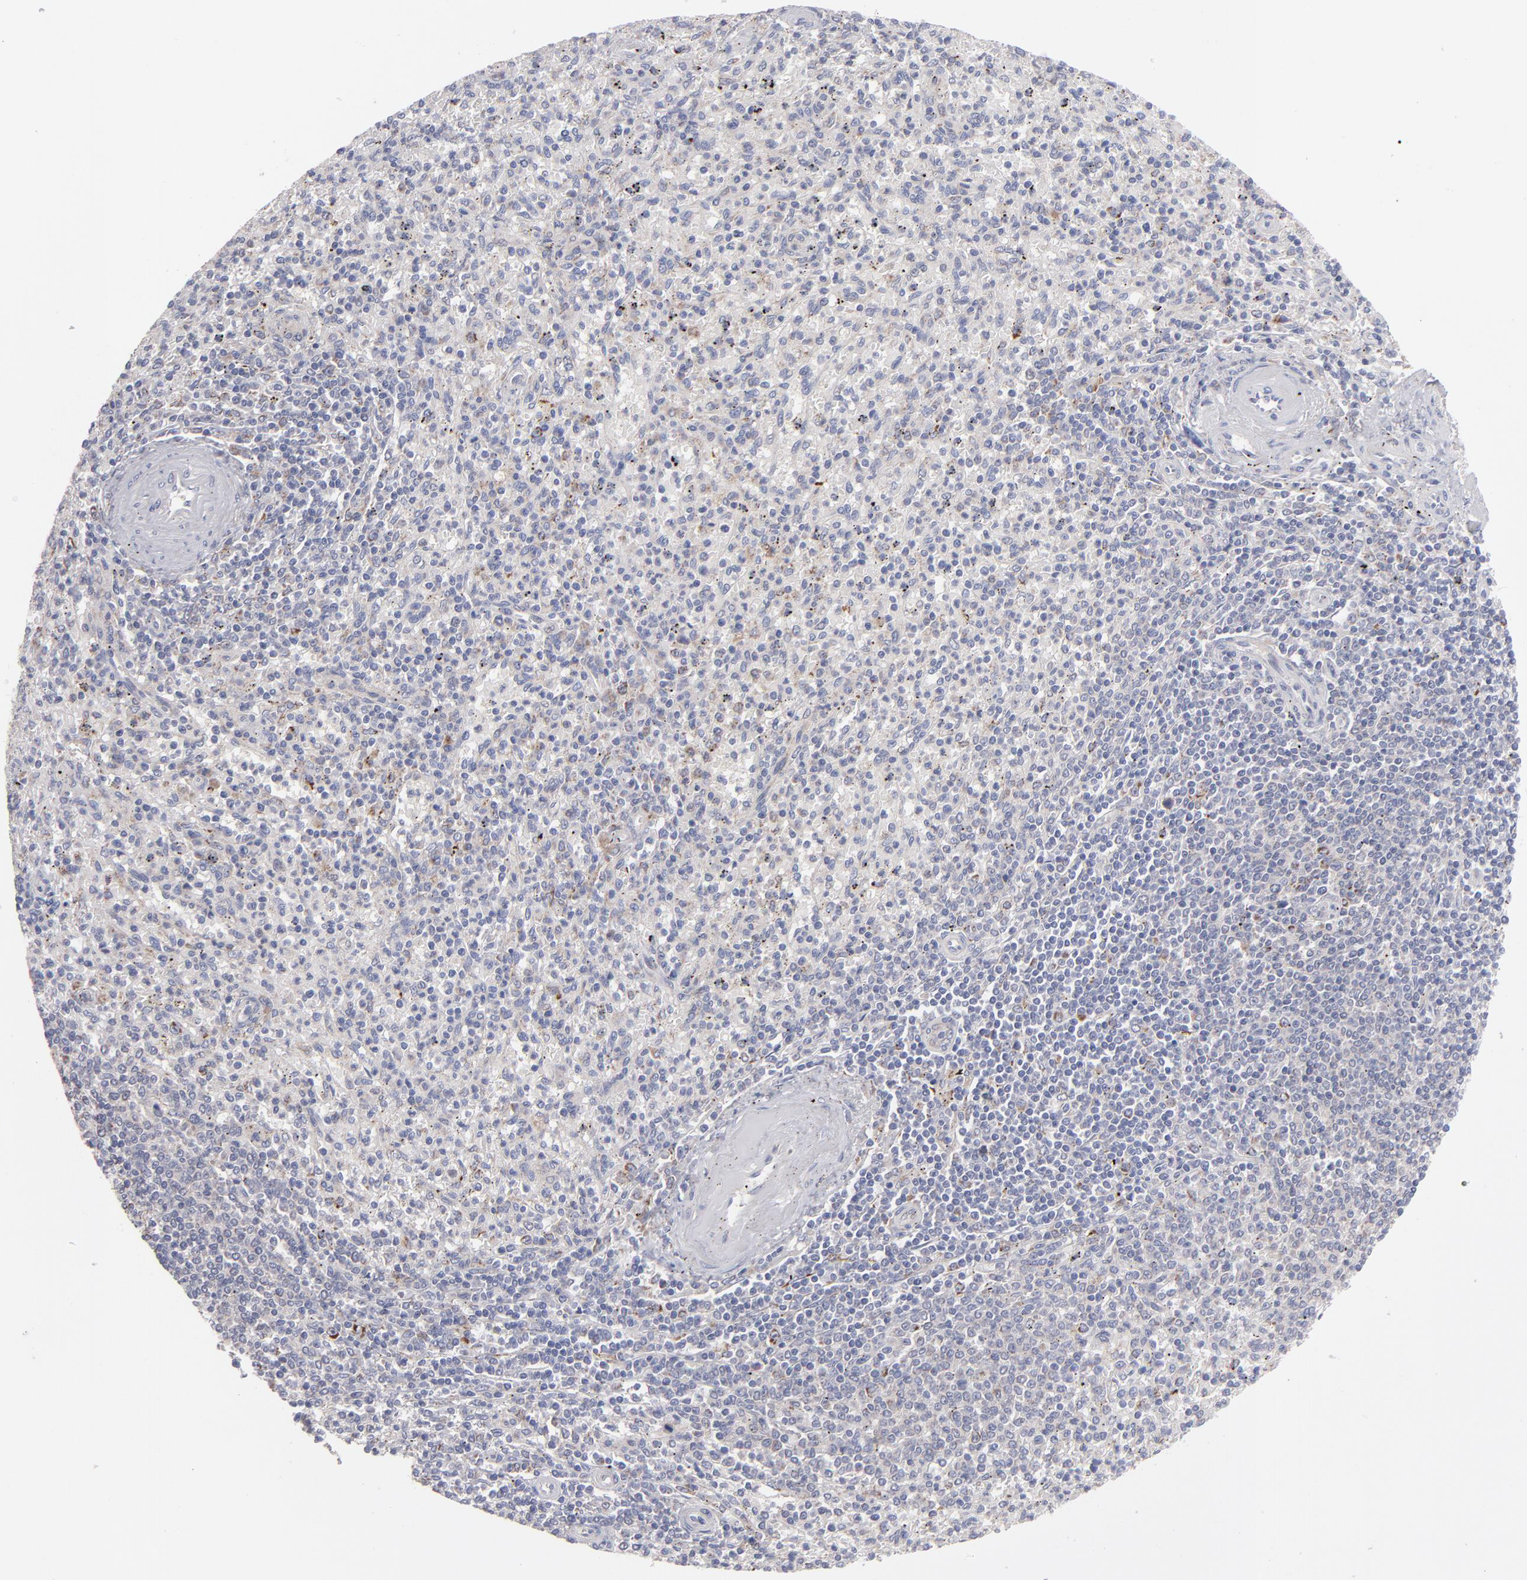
{"staining": {"intensity": "moderate", "quantity": "<25%", "location": "cytoplasmic/membranous"}, "tissue": "spleen", "cell_type": "Cells in red pulp", "image_type": "normal", "snomed": [{"axis": "morphology", "description": "Normal tissue, NOS"}, {"axis": "topography", "description": "Spleen"}], "caption": "The immunohistochemical stain highlights moderate cytoplasmic/membranous expression in cells in red pulp of benign spleen. (DAB (3,3'-diaminobenzidine) IHC, brown staining for protein, blue staining for nuclei).", "gene": "HCCS", "patient": {"sex": "male", "age": 72}}